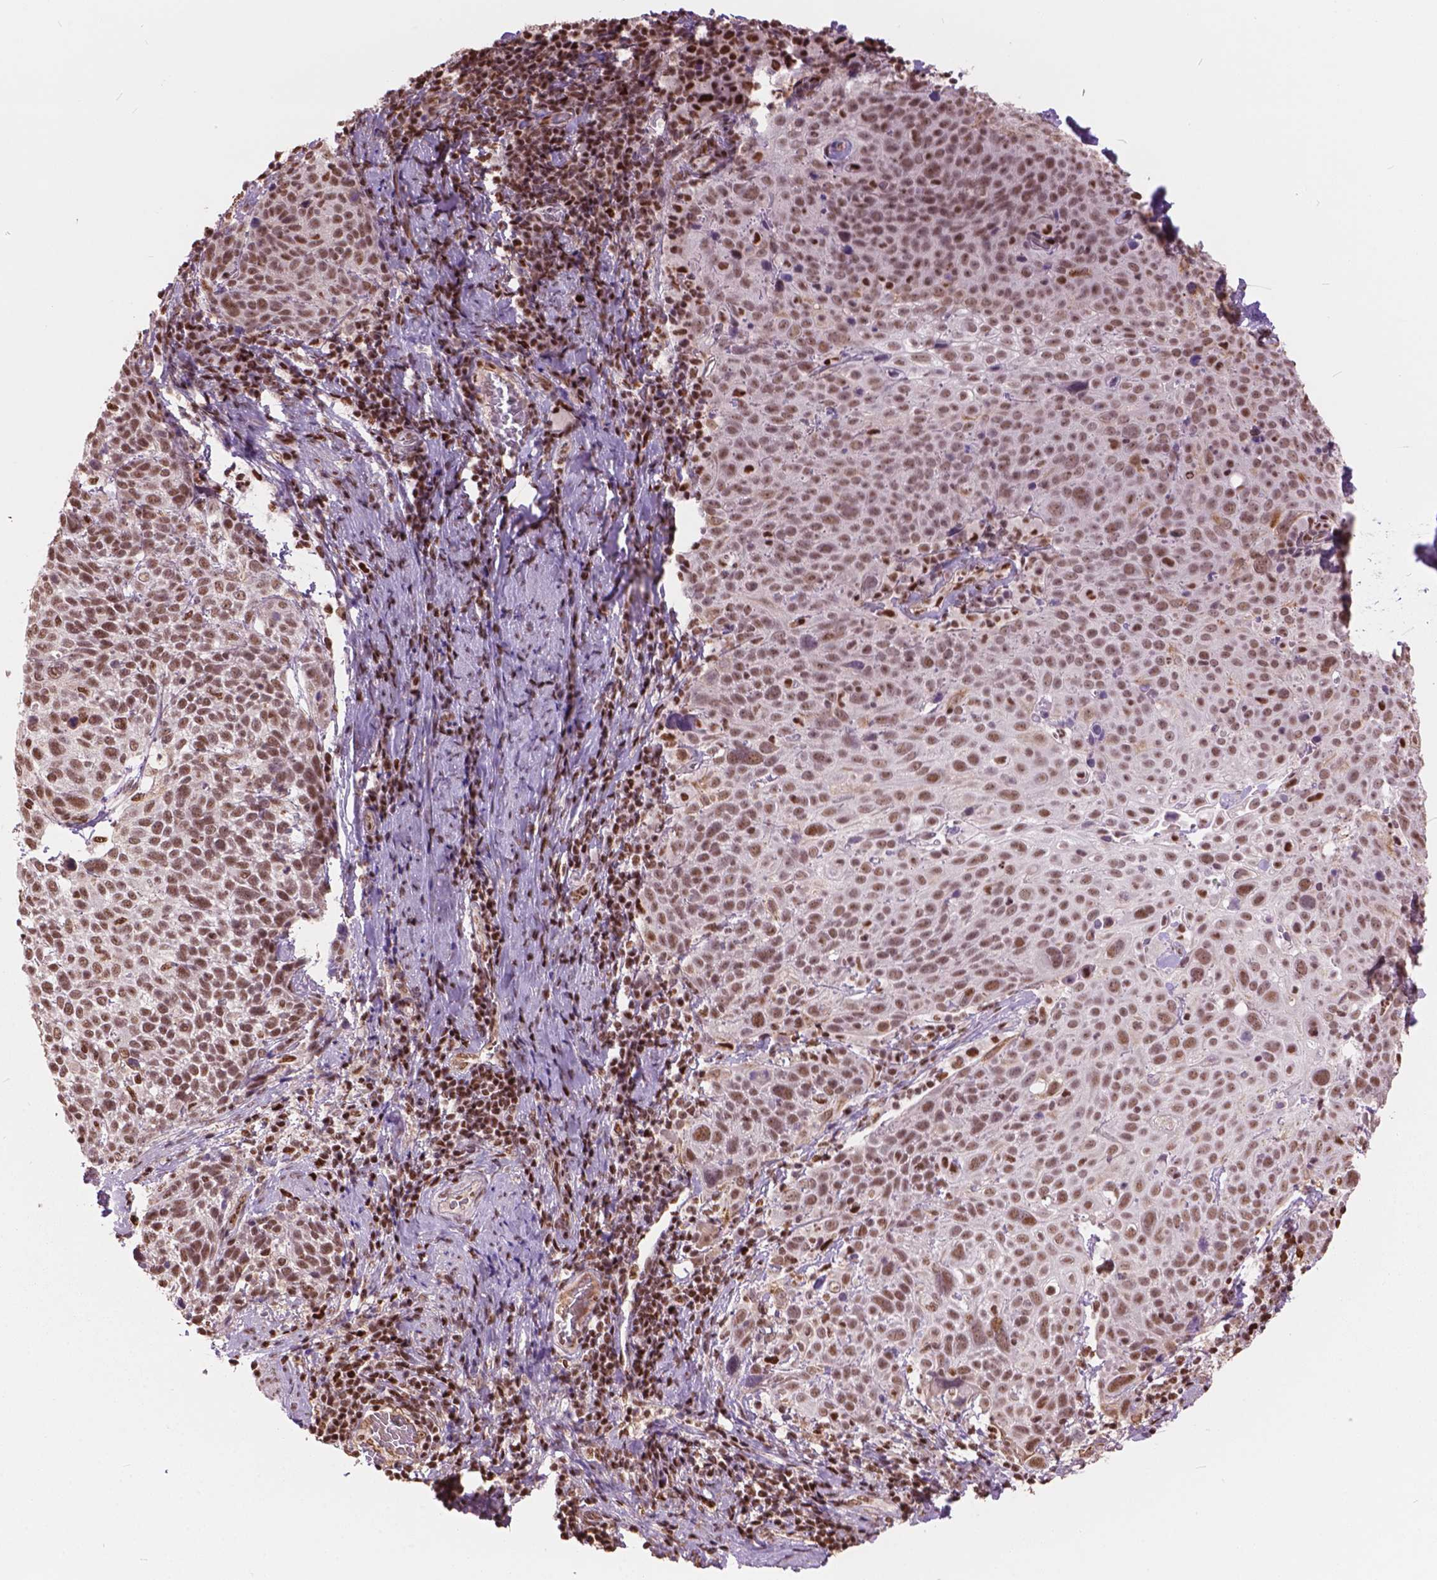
{"staining": {"intensity": "moderate", "quantity": ">75%", "location": "nuclear"}, "tissue": "cervical cancer", "cell_type": "Tumor cells", "image_type": "cancer", "snomed": [{"axis": "morphology", "description": "Squamous cell carcinoma, NOS"}, {"axis": "topography", "description": "Cervix"}], "caption": "Immunohistochemistry (IHC) of human cervical squamous cell carcinoma shows medium levels of moderate nuclear positivity in about >75% of tumor cells.", "gene": "ANP32B", "patient": {"sex": "female", "age": 61}}